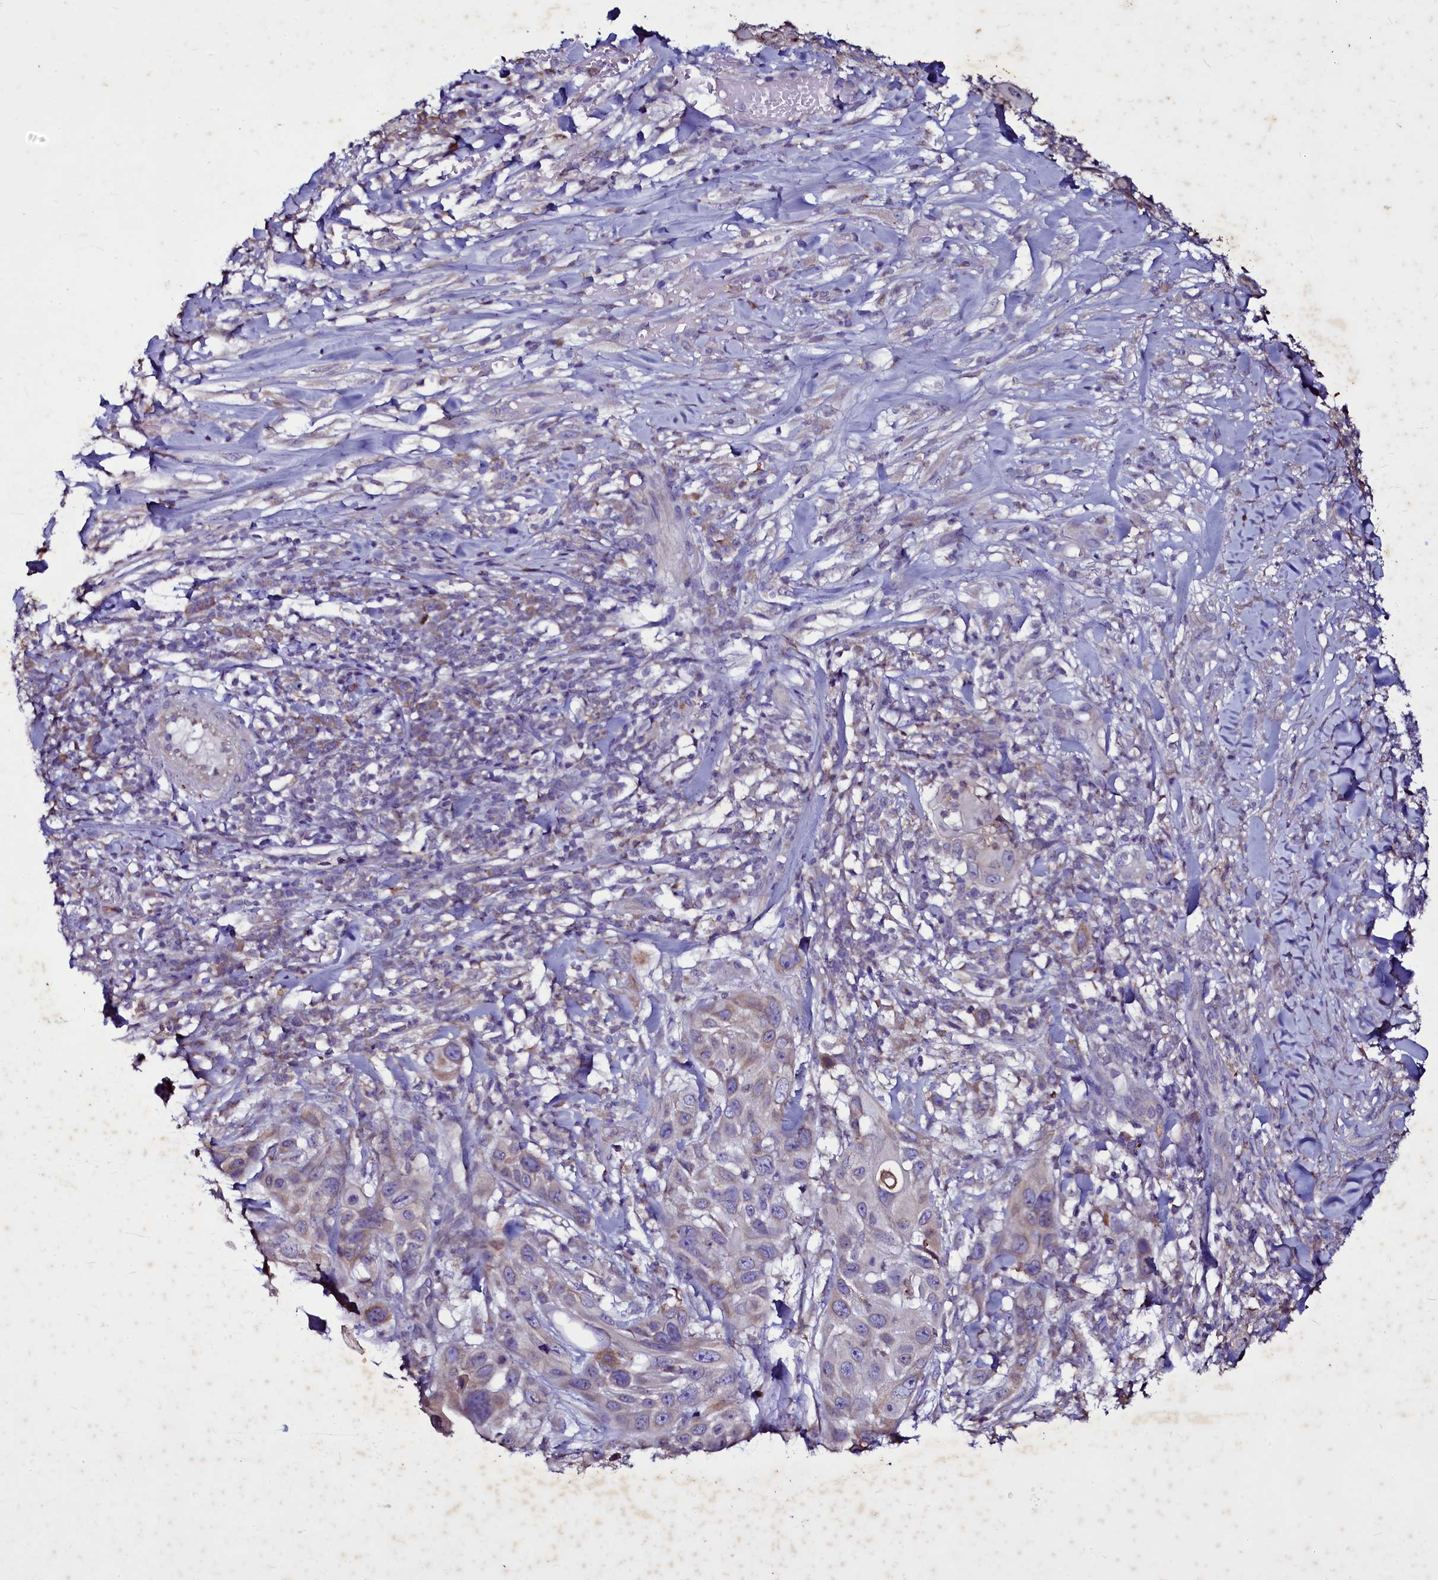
{"staining": {"intensity": "weak", "quantity": "<25%", "location": "cytoplasmic/membranous"}, "tissue": "skin cancer", "cell_type": "Tumor cells", "image_type": "cancer", "snomed": [{"axis": "morphology", "description": "Squamous cell carcinoma, NOS"}, {"axis": "topography", "description": "Skin"}], "caption": "Immunohistochemistry micrograph of skin cancer stained for a protein (brown), which displays no positivity in tumor cells.", "gene": "SELENOT", "patient": {"sex": "female", "age": 44}}